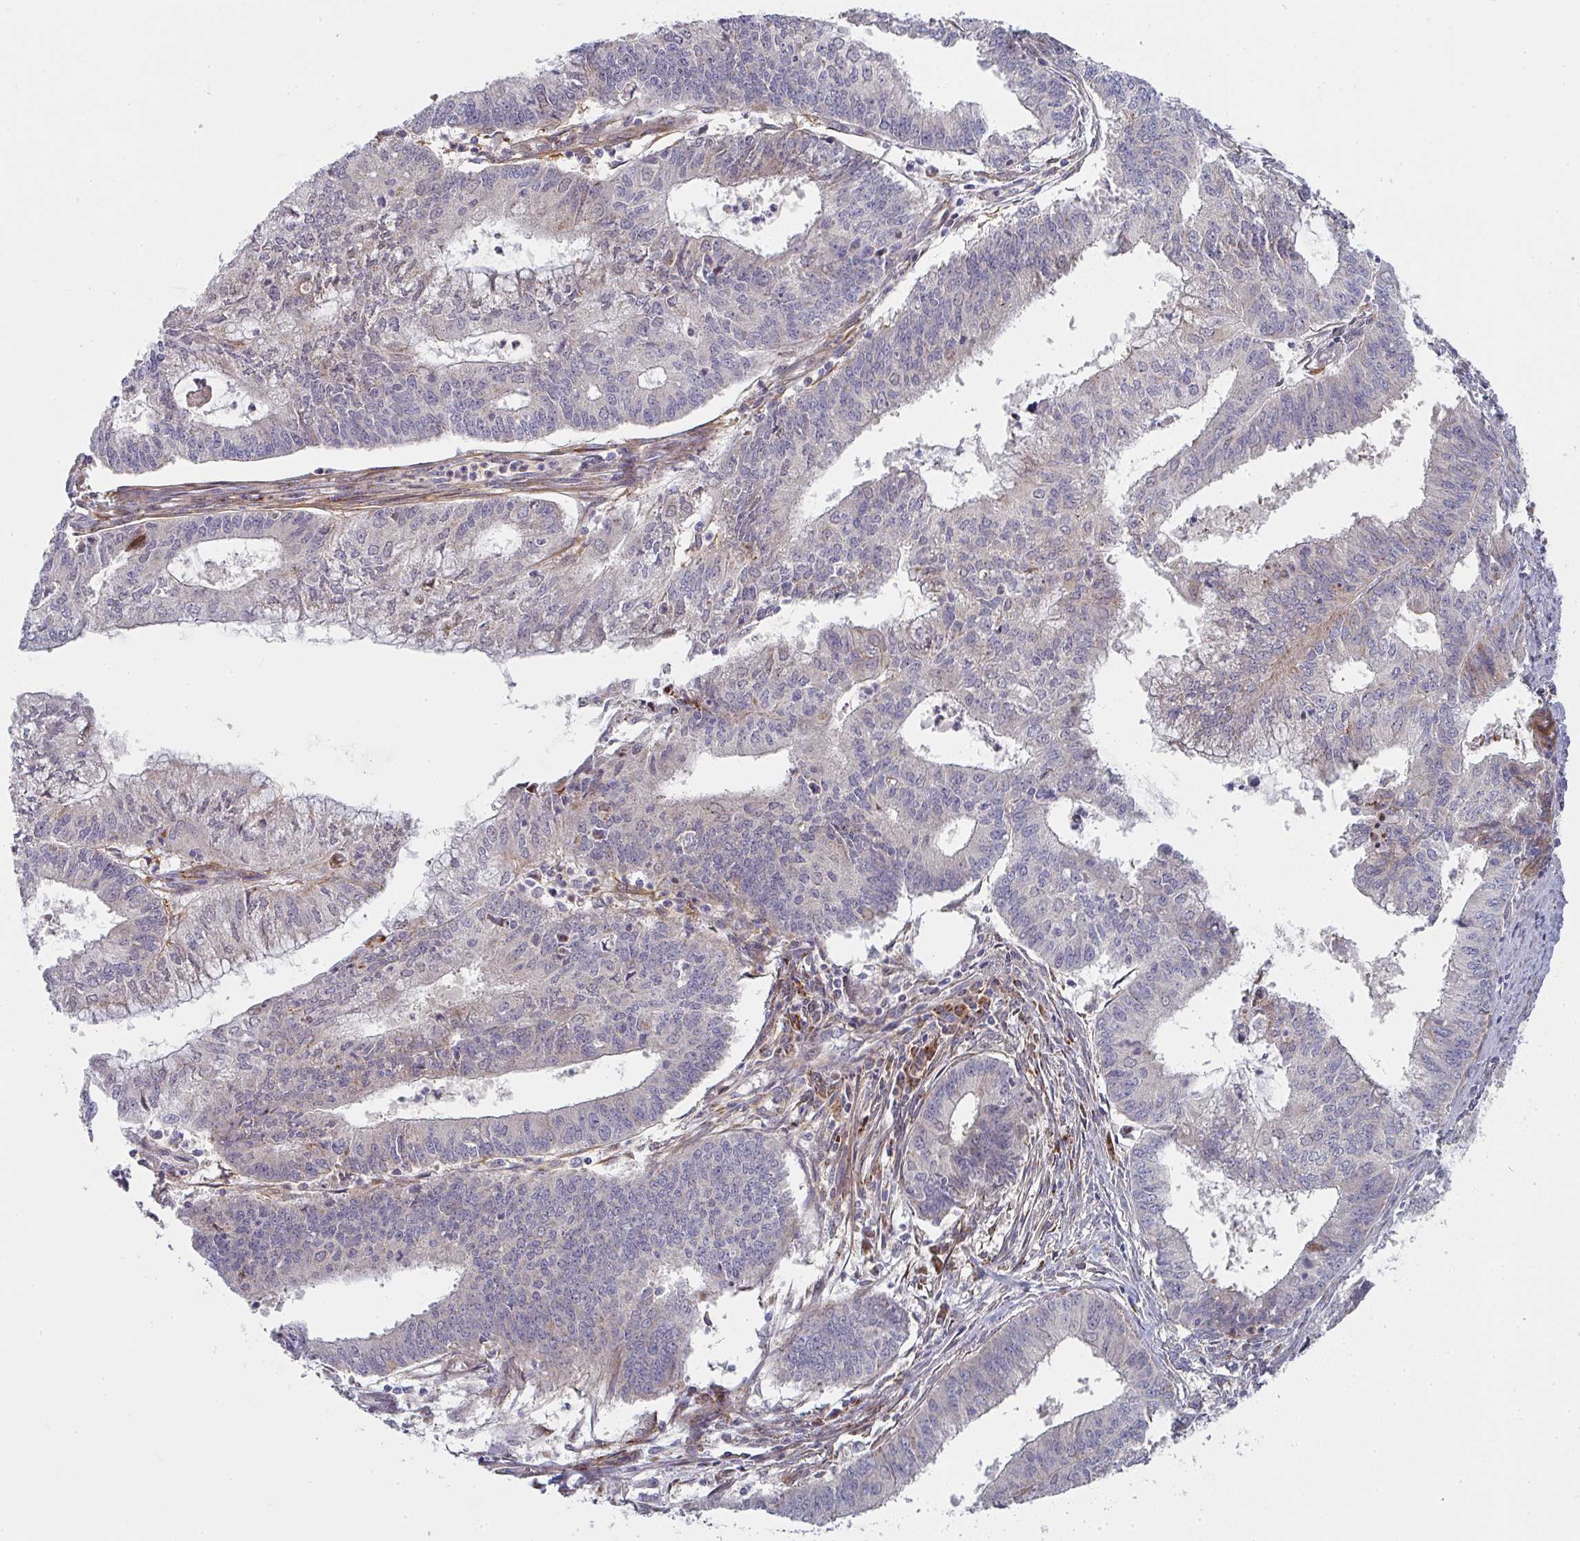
{"staining": {"intensity": "weak", "quantity": "<25%", "location": "cytoplasmic/membranous"}, "tissue": "endometrial cancer", "cell_type": "Tumor cells", "image_type": "cancer", "snomed": [{"axis": "morphology", "description": "Adenocarcinoma, NOS"}, {"axis": "topography", "description": "Endometrium"}], "caption": "The micrograph displays no significant positivity in tumor cells of endometrial adenocarcinoma.", "gene": "RHEBL1", "patient": {"sex": "female", "age": 61}}